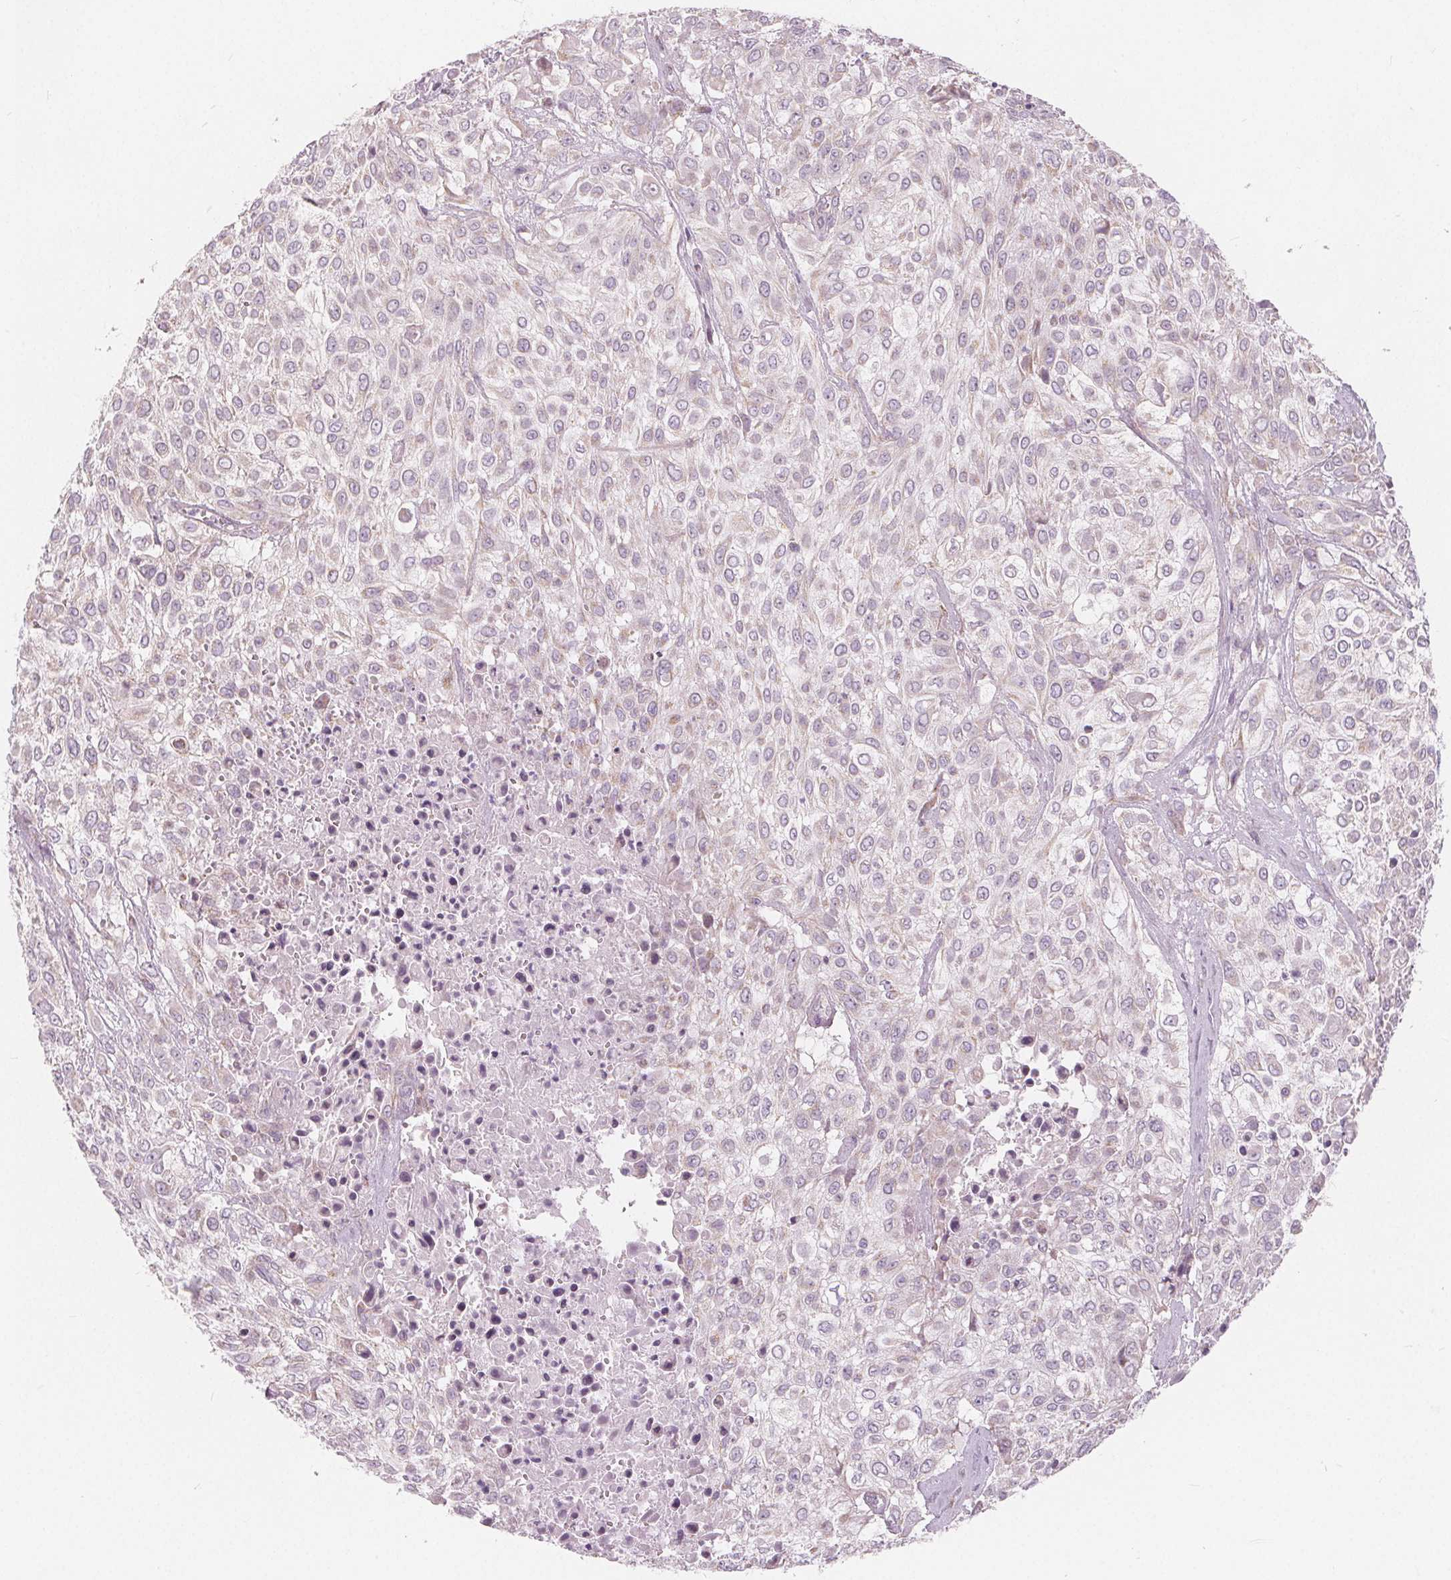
{"staining": {"intensity": "weak", "quantity": "<25%", "location": "cytoplasmic/membranous"}, "tissue": "urothelial cancer", "cell_type": "Tumor cells", "image_type": "cancer", "snomed": [{"axis": "morphology", "description": "Urothelial carcinoma, High grade"}, {"axis": "topography", "description": "Urinary bladder"}], "caption": "Urothelial cancer was stained to show a protein in brown. There is no significant staining in tumor cells.", "gene": "NUP210L", "patient": {"sex": "male", "age": 57}}